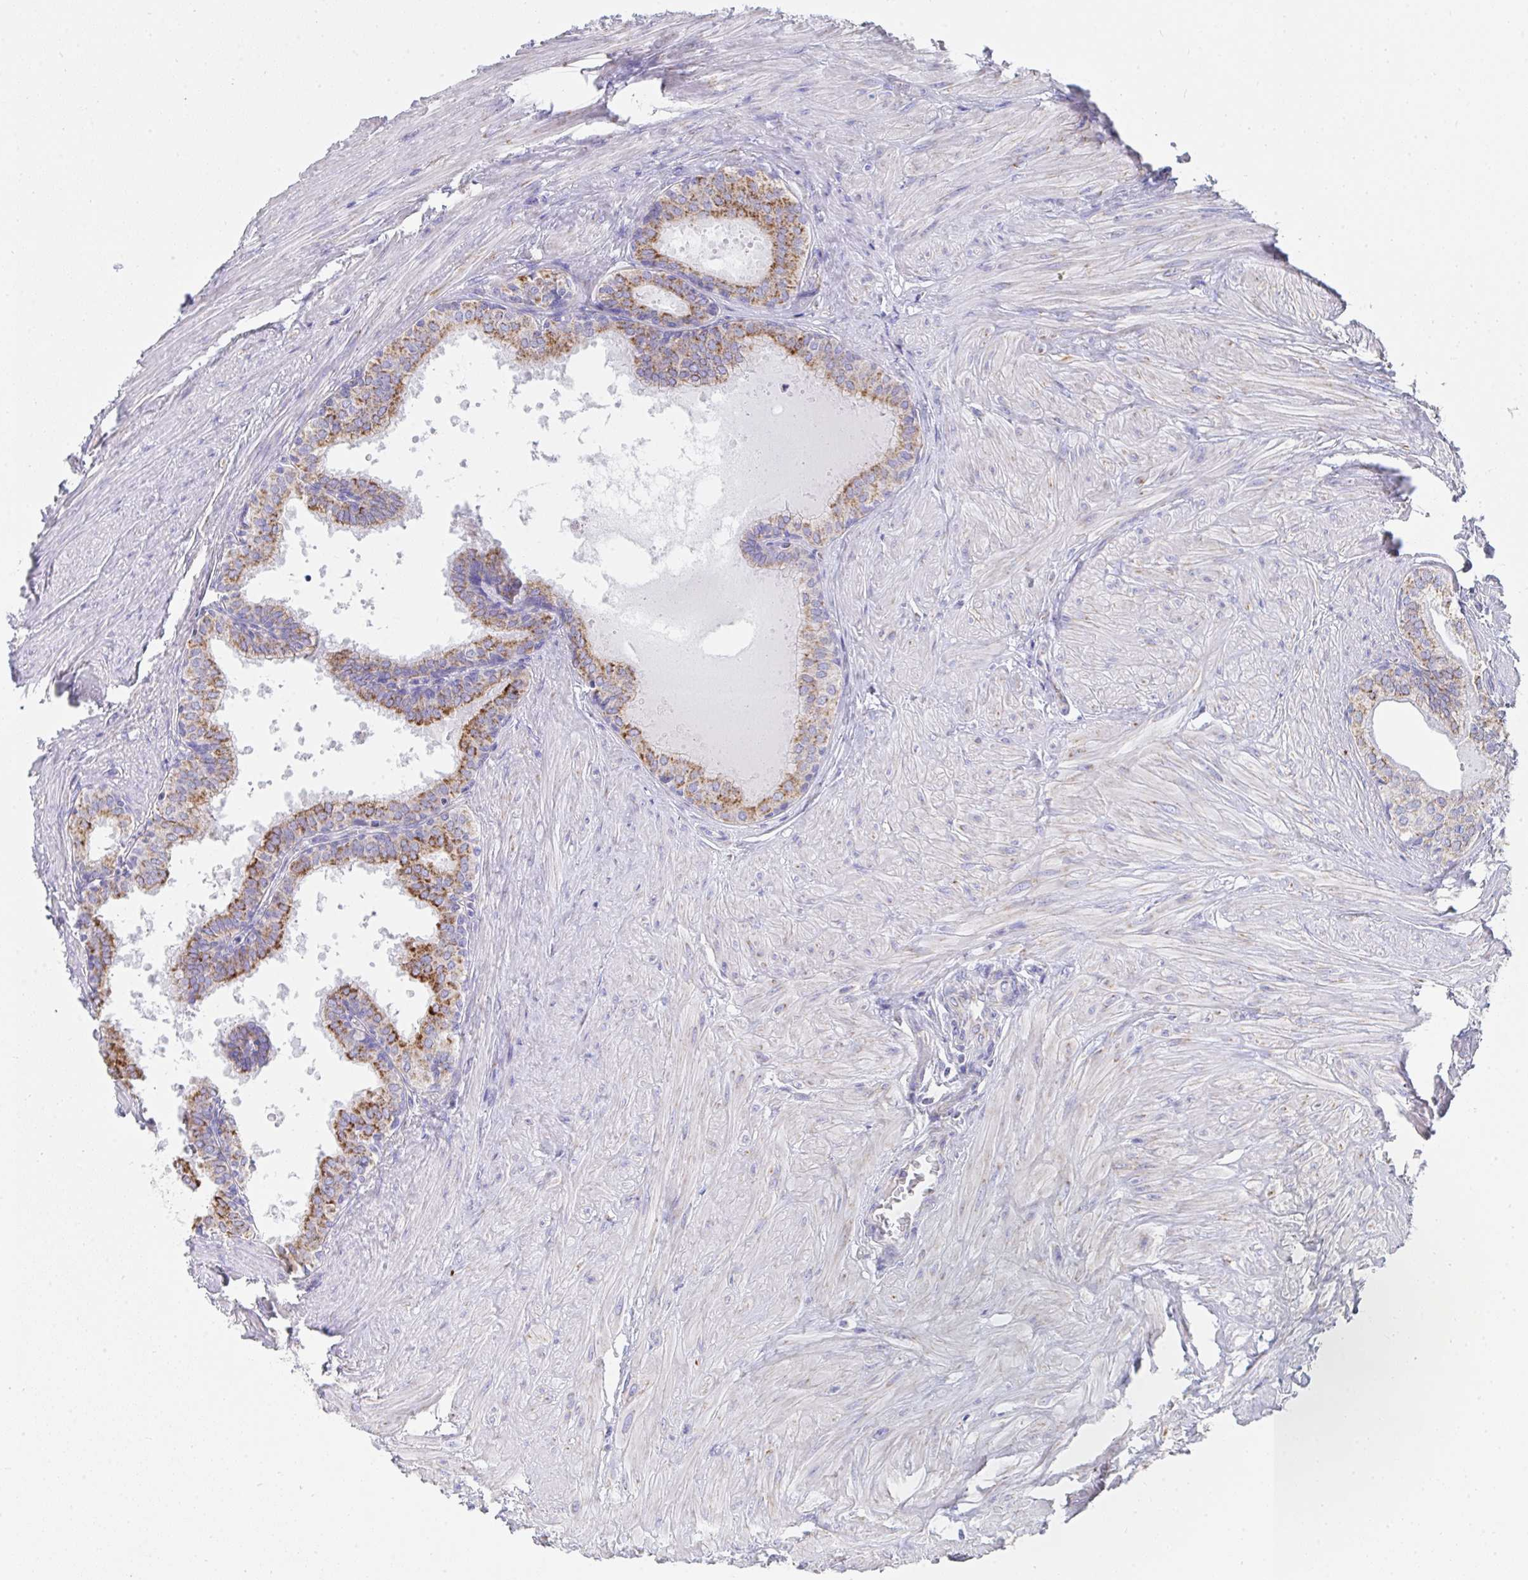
{"staining": {"intensity": "moderate", "quantity": "25%-75%", "location": "cytoplasmic/membranous"}, "tissue": "prostate", "cell_type": "Glandular cells", "image_type": "normal", "snomed": [{"axis": "morphology", "description": "Normal tissue, NOS"}, {"axis": "topography", "description": "Prostate"}, {"axis": "topography", "description": "Peripheral nerve tissue"}], "caption": "A brown stain shows moderate cytoplasmic/membranous positivity of a protein in glandular cells of unremarkable human prostate. Immunohistochemistry stains the protein in brown and the nuclei are stained blue.", "gene": "AIFM1", "patient": {"sex": "male", "age": 55}}